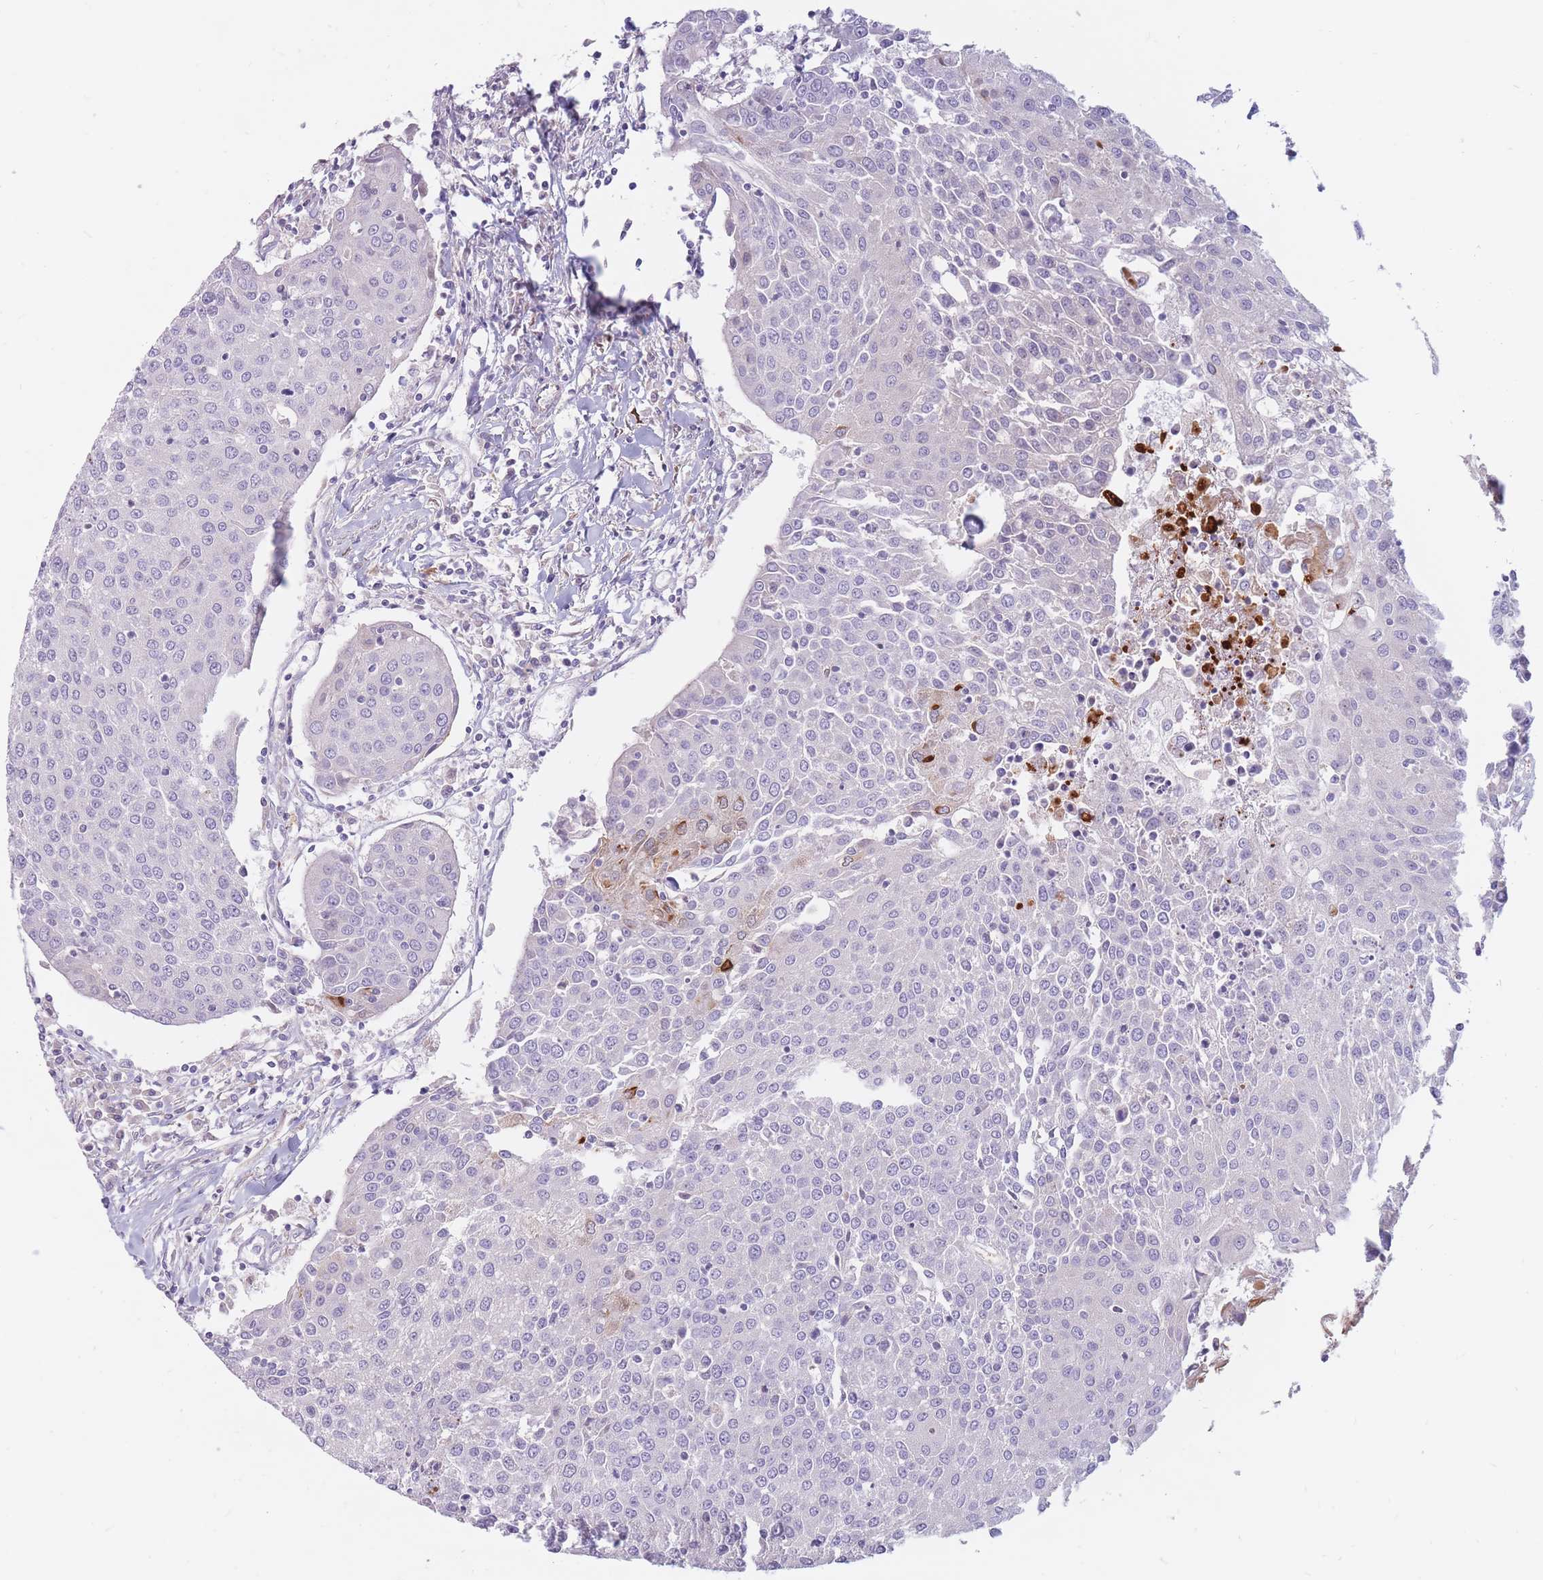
{"staining": {"intensity": "negative", "quantity": "none", "location": "none"}, "tissue": "urothelial cancer", "cell_type": "Tumor cells", "image_type": "cancer", "snomed": [{"axis": "morphology", "description": "Urothelial carcinoma, High grade"}, {"axis": "topography", "description": "Urinary bladder"}], "caption": "This is a image of immunohistochemistry (IHC) staining of urothelial cancer, which shows no positivity in tumor cells. The staining was performed using DAB to visualize the protein expression in brown, while the nuclei were stained in blue with hematoxylin (Magnification: 20x).", "gene": "PTGDR", "patient": {"sex": "female", "age": 85}}